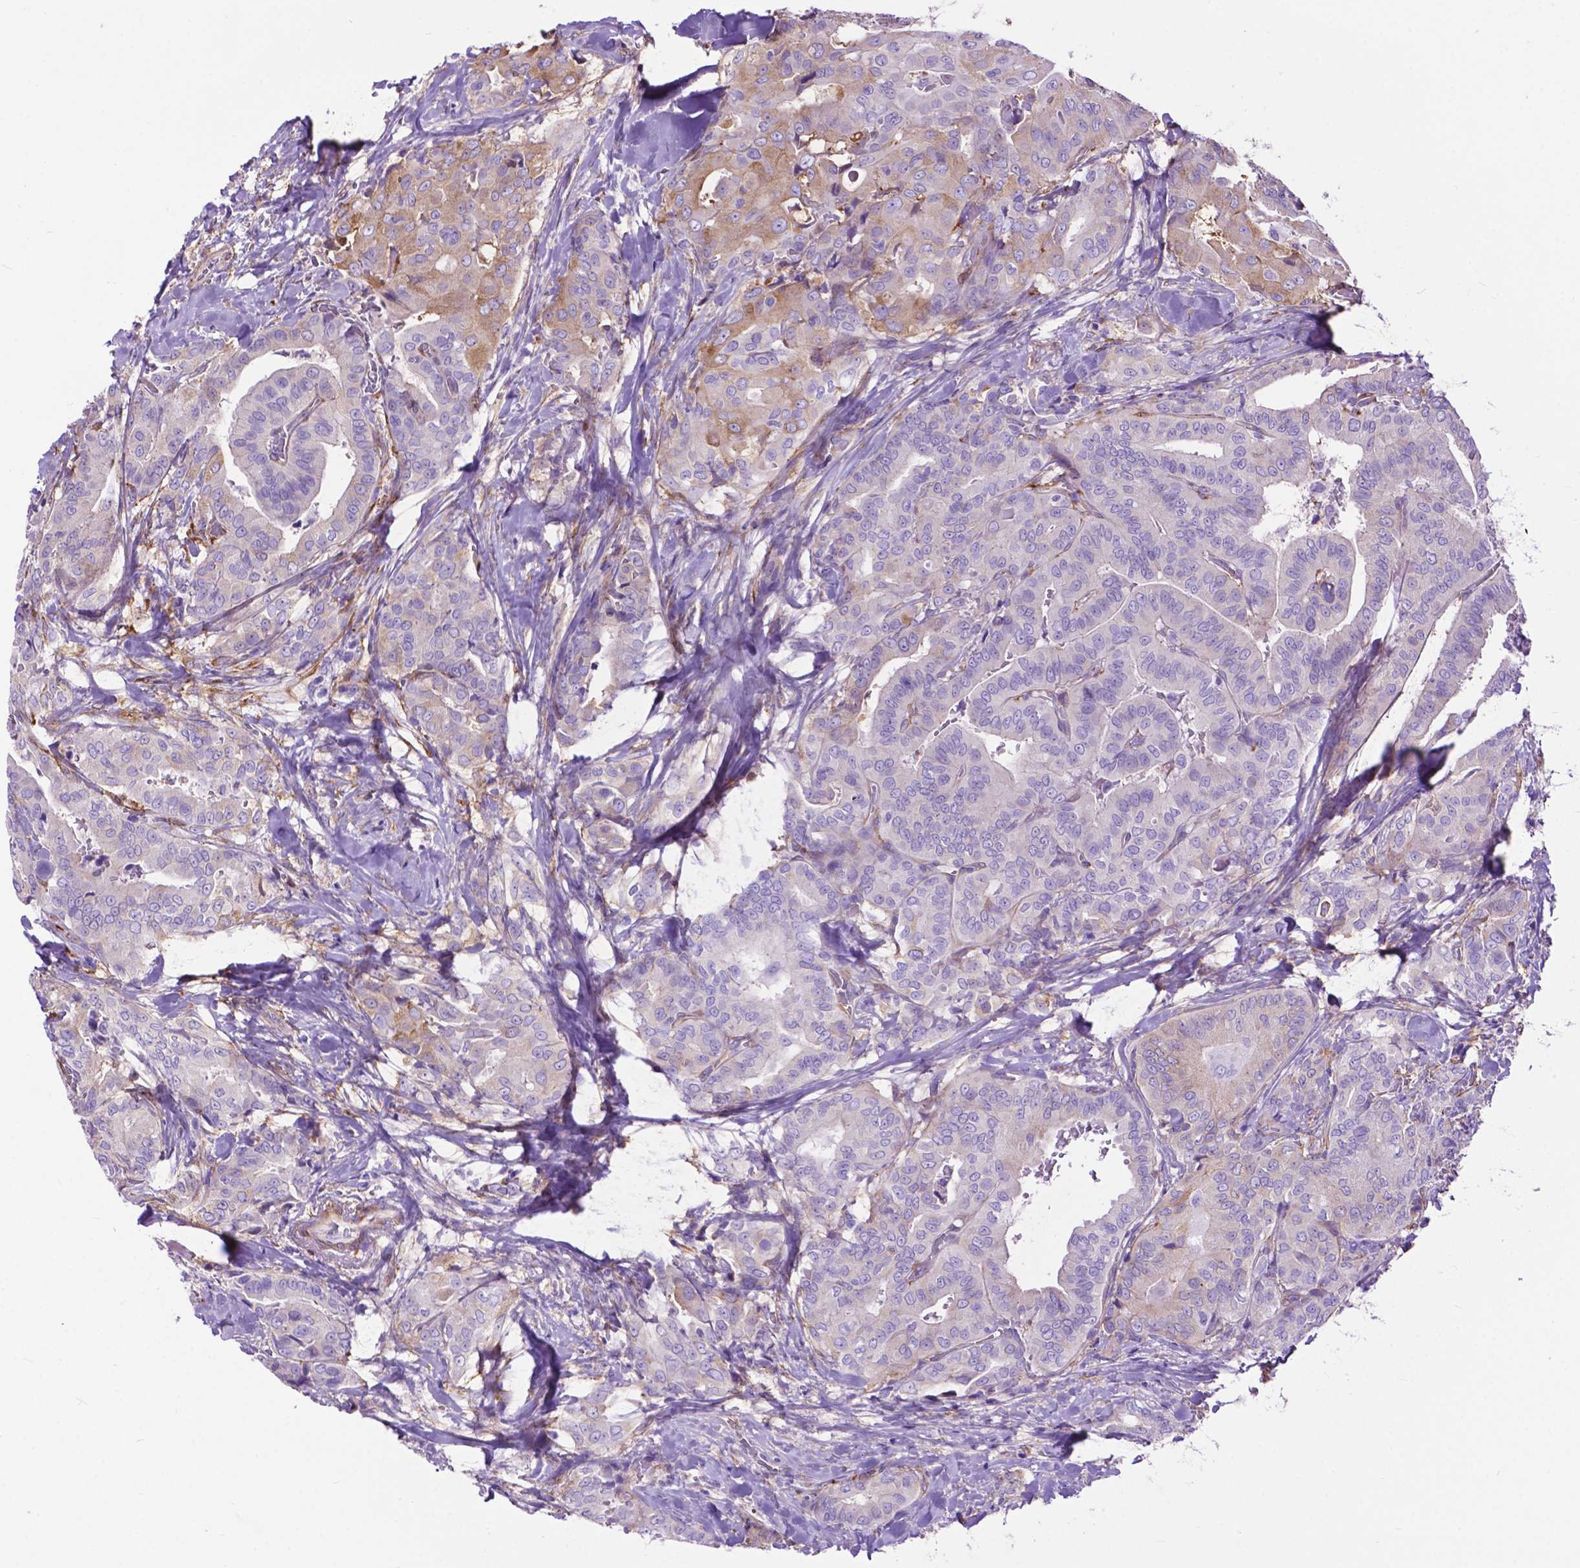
{"staining": {"intensity": "moderate", "quantity": "<25%", "location": "cytoplasmic/membranous"}, "tissue": "thyroid cancer", "cell_type": "Tumor cells", "image_type": "cancer", "snomed": [{"axis": "morphology", "description": "Papillary adenocarcinoma, NOS"}, {"axis": "topography", "description": "Thyroid gland"}], "caption": "DAB (3,3'-diaminobenzidine) immunohistochemical staining of papillary adenocarcinoma (thyroid) shows moderate cytoplasmic/membranous protein expression in about <25% of tumor cells. (IHC, brightfield microscopy, high magnification).", "gene": "PCDHA12", "patient": {"sex": "male", "age": 61}}